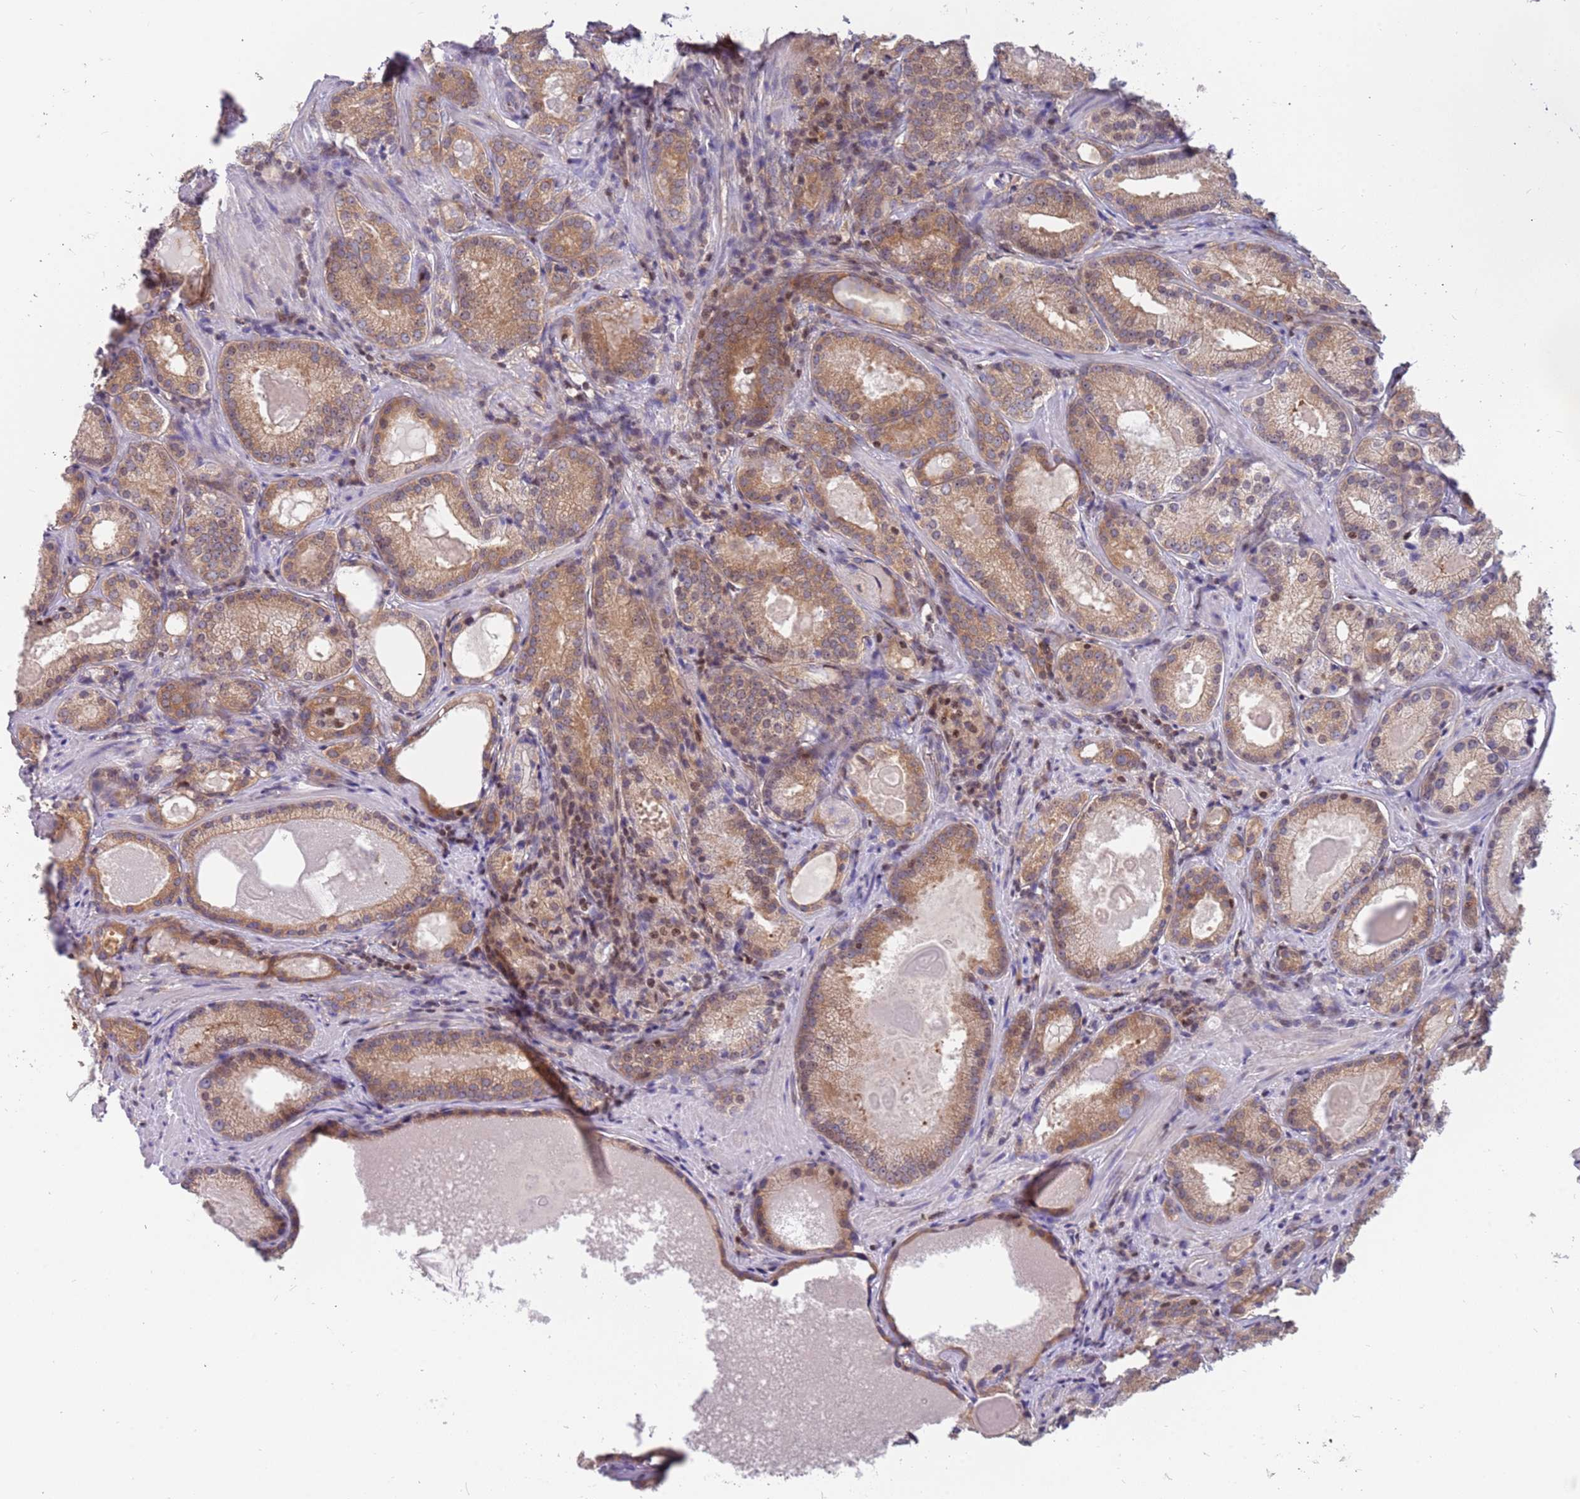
{"staining": {"intensity": "moderate", "quantity": ">75%", "location": "cytoplasmic/membranous"}, "tissue": "prostate cancer", "cell_type": "Tumor cells", "image_type": "cancer", "snomed": [{"axis": "morphology", "description": "Adenocarcinoma, Low grade"}, {"axis": "topography", "description": "Prostate"}], "caption": "Immunohistochemical staining of human prostate cancer (adenocarcinoma (low-grade)) demonstrates medium levels of moderate cytoplasmic/membranous positivity in about >75% of tumor cells.", "gene": "ARHGEF5", "patient": {"sex": "male", "age": 57}}